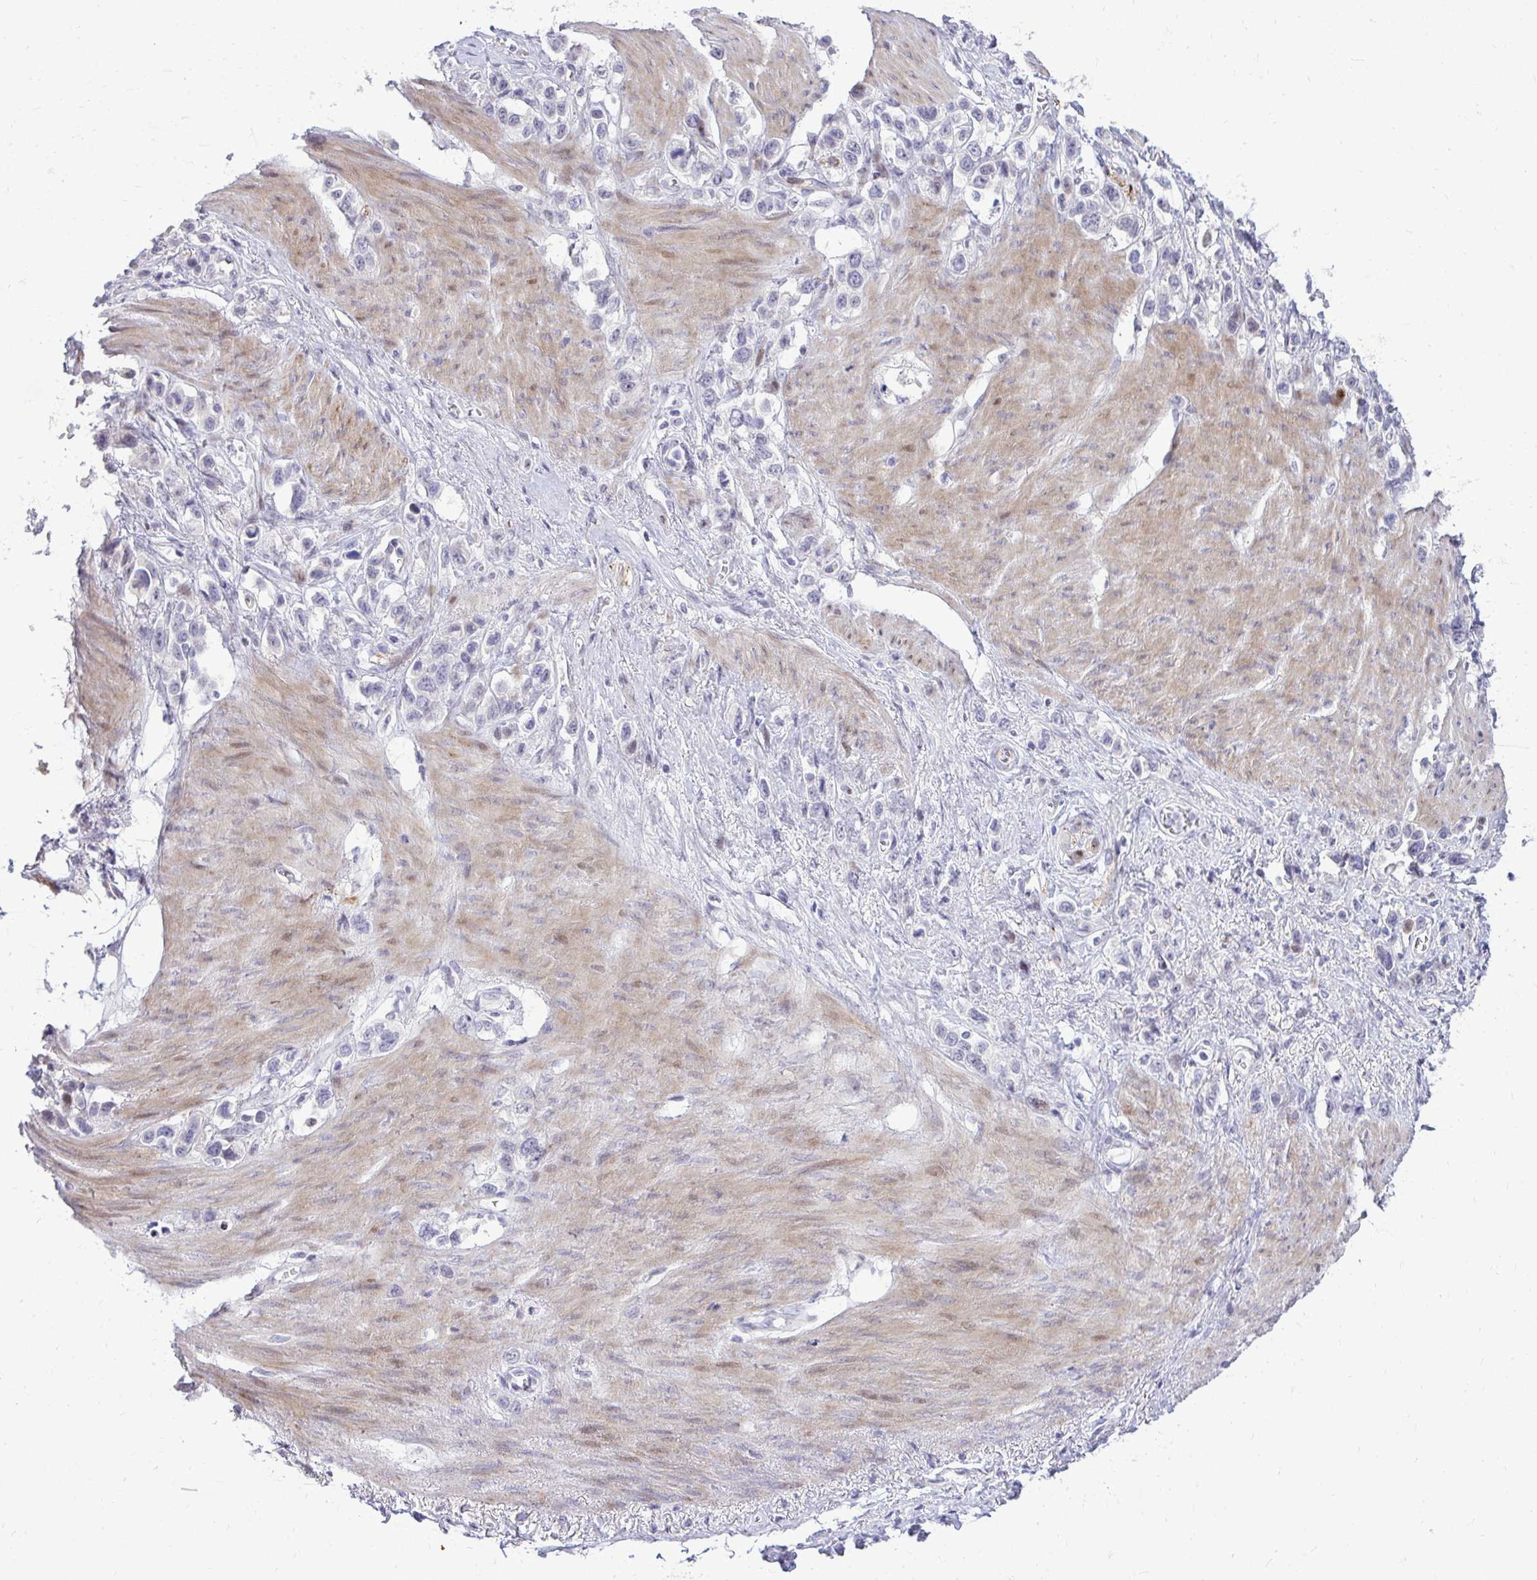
{"staining": {"intensity": "negative", "quantity": "none", "location": "none"}, "tissue": "stomach cancer", "cell_type": "Tumor cells", "image_type": "cancer", "snomed": [{"axis": "morphology", "description": "Adenocarcinoma, NOS"}, {"axis": "topography", "description": "Stomach"}], "caption": "There is no significant staining in tumor cells of stomach cancer (adenocarcinoma). (Brightfield microscopy of DAB (3,3'-diaminobenzidine) immunohistochemistry at high magnification).", "gene": "DLX4", "patient": {"sex": "female", "age": 65}}